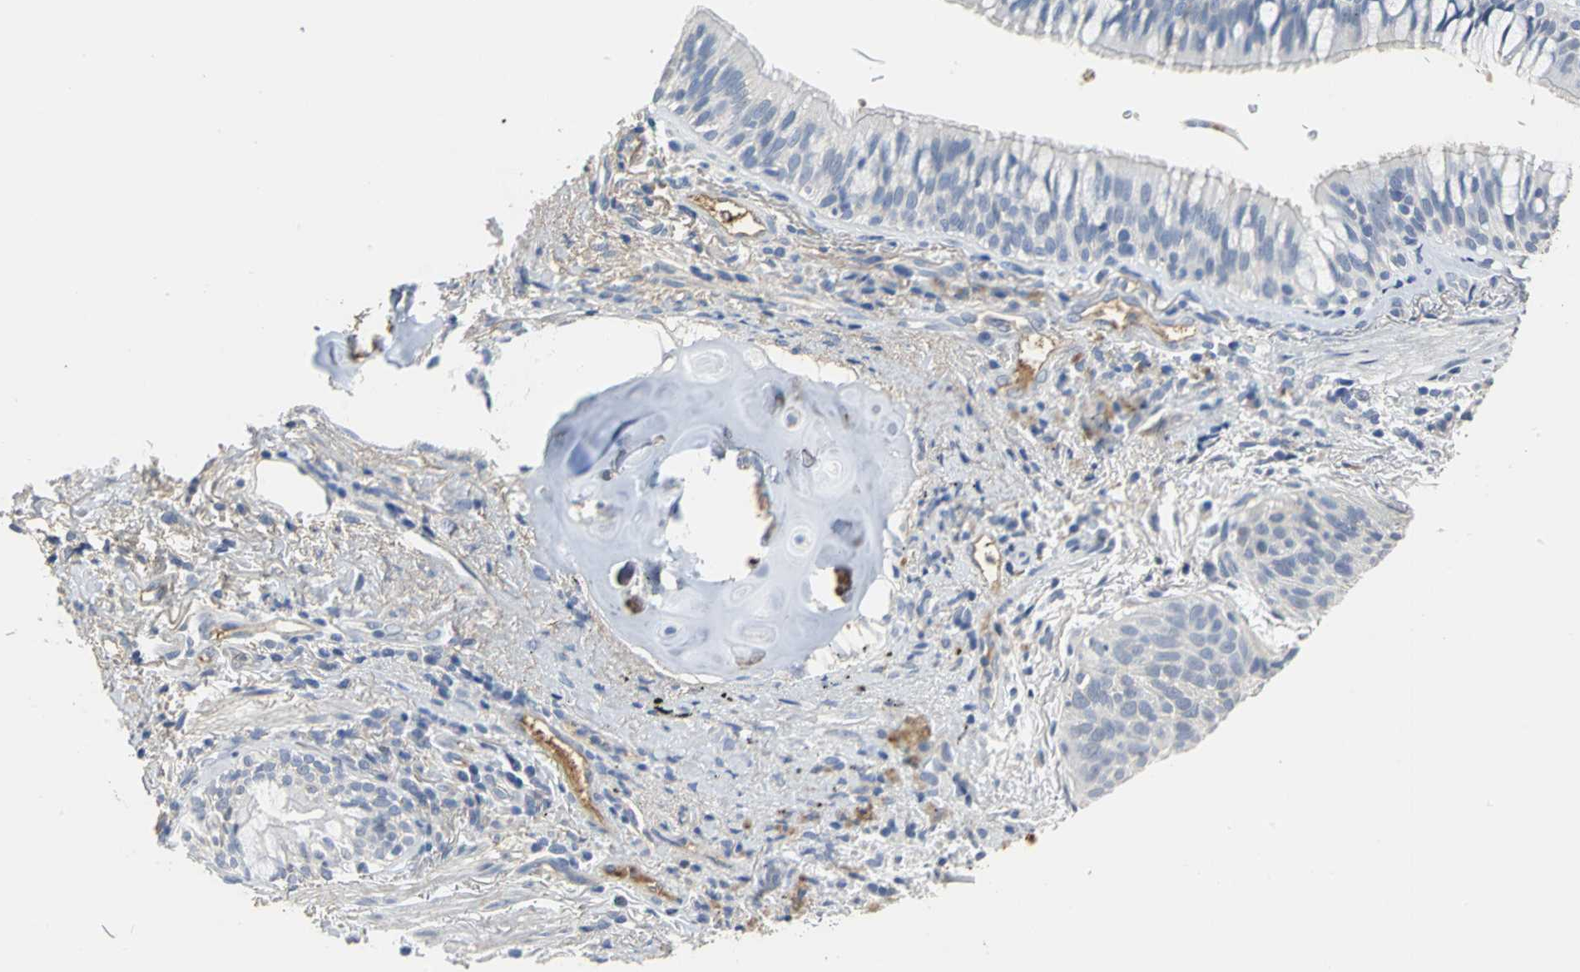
{"staining": {"intensity": "negative", "quantity": "none", "location": "none"}, "tissue": "lung cancer", "cell_type": "Tumor cells", "image_type": "cancer", "snomed": [{"axis": "morphology", "description": "Squamous cell carcinoma, NOS"}, {"axis": "topography", "description": "Lung"}], "caption": "High power microscopy micrograph of an IHC histopathology image of lung squamous cell carcinoma, revealing no significant positivity in tumor cells.", "gene": "GYG2", "patient": {"sex": "female", "age": 67}}